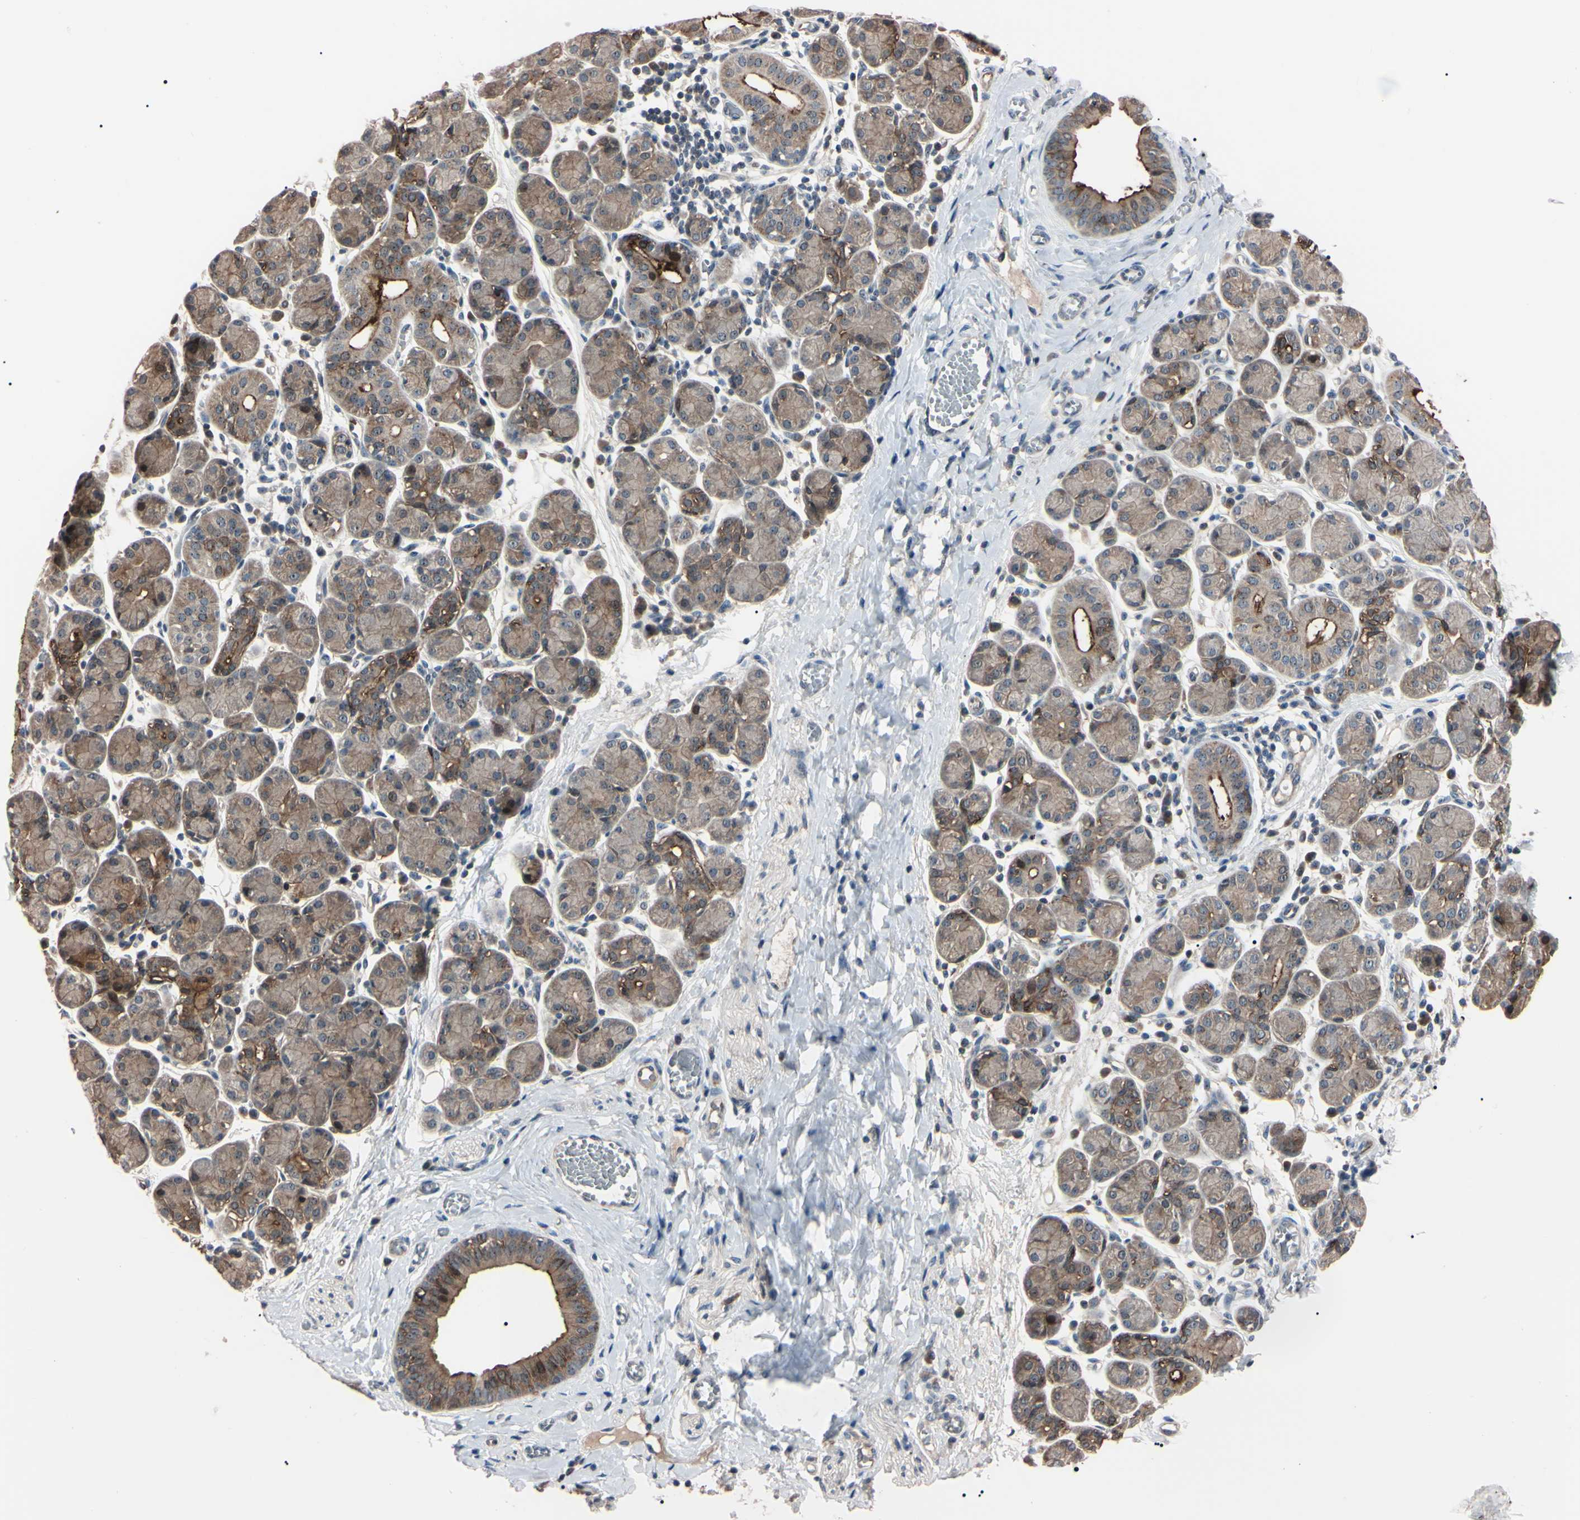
{"staining": {"intensity": "moderate", "quantity": ">75%", "location": "cytoplasmic/membranous"}, "tissue": "salivary gland", "cell_type": "Glandular cells", "image_type": "normal", "snomed": [{"axis": "morphology", "description": "Normal tissue, NOS"}, {"axis": "morphology", "description": "Inflammation, NOS"}, {"axis": "topography", "description": "Lymph node"}, {"axis": "topography", "description": "Salivary gland"}], "caption": "Immunohistochemical staining of normal salivary gland reveals >75% levels of moderate cytoplasmic/membranous protein staining in approximately >75% of glandular cells.", "gene": "TRAF5", "patient": {"sex": "male", "age": 3}}